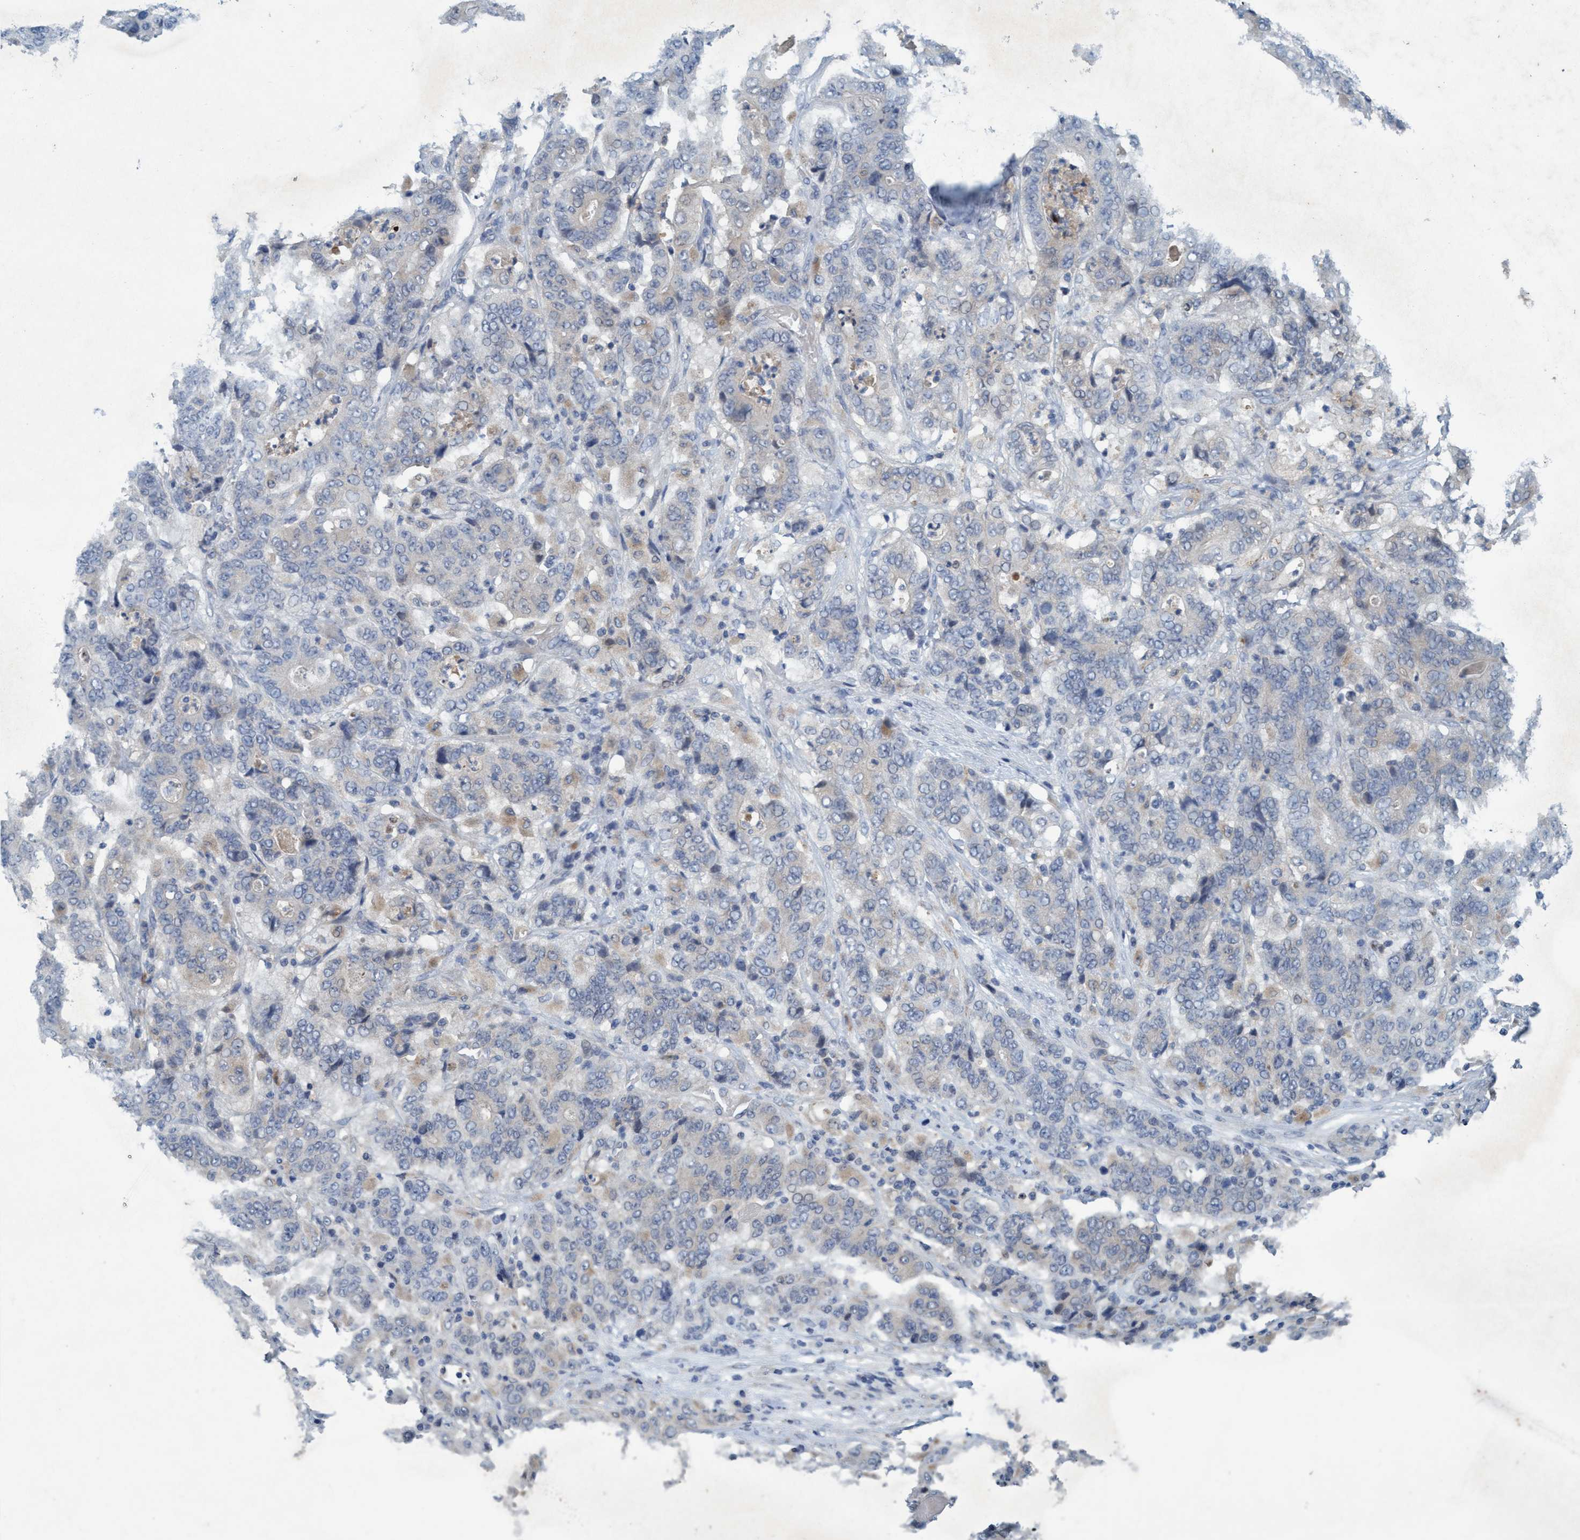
{"staining": {"intensity": "negative", "quantity": "none", "location": "none"}, "tissue": "stomach cancer", "cell_type": "Tumor cells", "image_type": "cancer", "snomed": [{"axis": "morphology", "description": "Adenocarcinoma, NOS"}, {"axis": "topography", "description": "Stomach"}], "caption": "A histopathology image of human adenocarcinoma (stomach) is negative for staining in tumor cells.", "gene": "RNF208", "patient": {"sex": "female", "age": 73}}